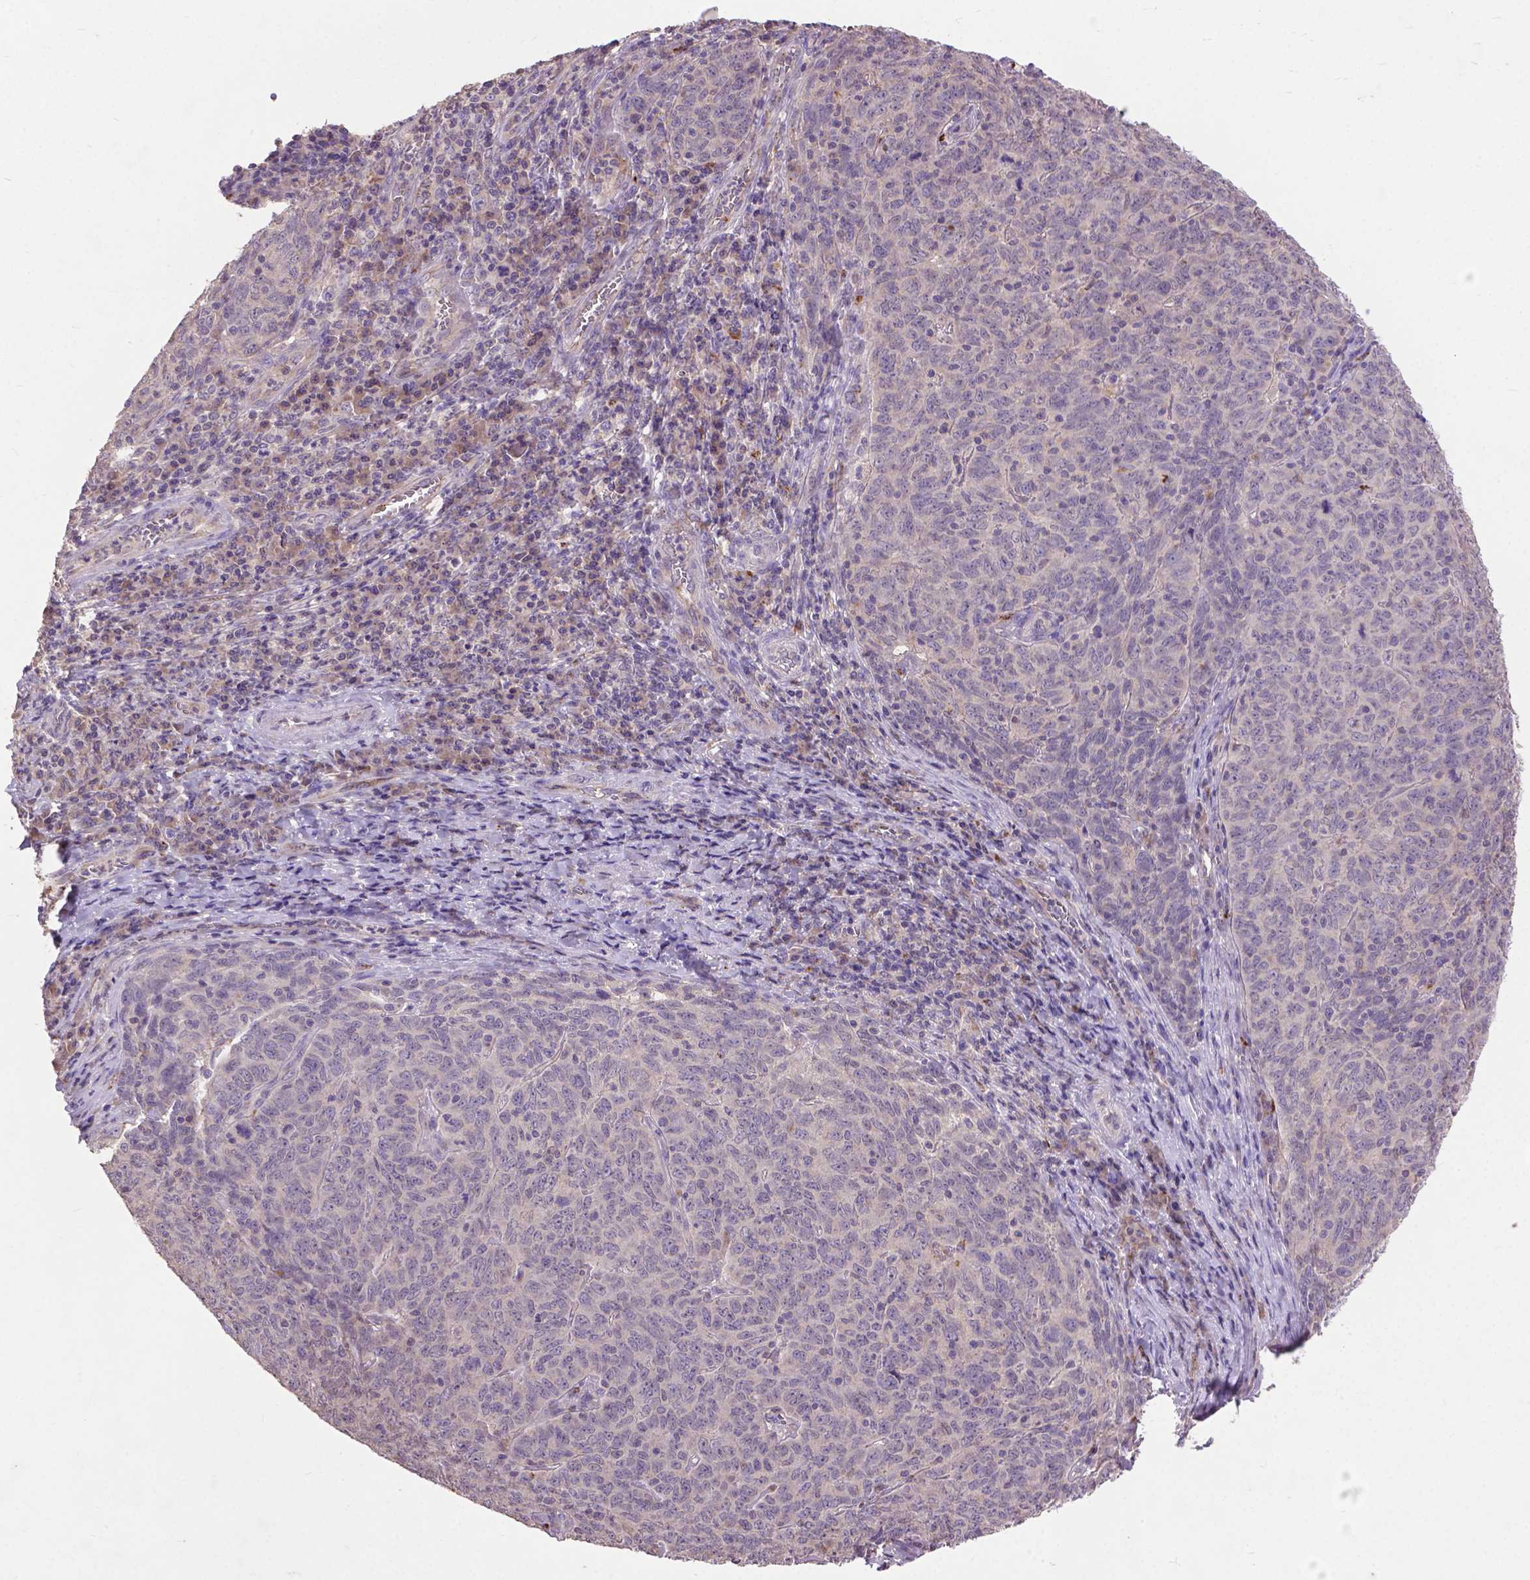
{"staining": {"intensity": "negative", "quantity": "none", "location": "none"}, "tissue": "skin cancer", "cell_type": "Tumor cells", "image_type": "cancer", "snomed": [{"axis": "morphology", "description": "Squamous cell carcinoma, NOS"}, {"axis": "topography", "description": "Skin"}, {"axis": "topography", "description": "Anal"}], "caption": "High magnification brightfield microscopy of skin cancer stained with DAB (brown) and counterstained with hematoxylin (blue): tumor cells show no significant positivity. (Stains: DAB (3,3'-diaminobenzidine) IHC with hematoxylin counter stain, Microscopy: brightfield microscopy at high magnification).", "gene": "ZNF337", "patient": {"sex": "female", "age": 51}}